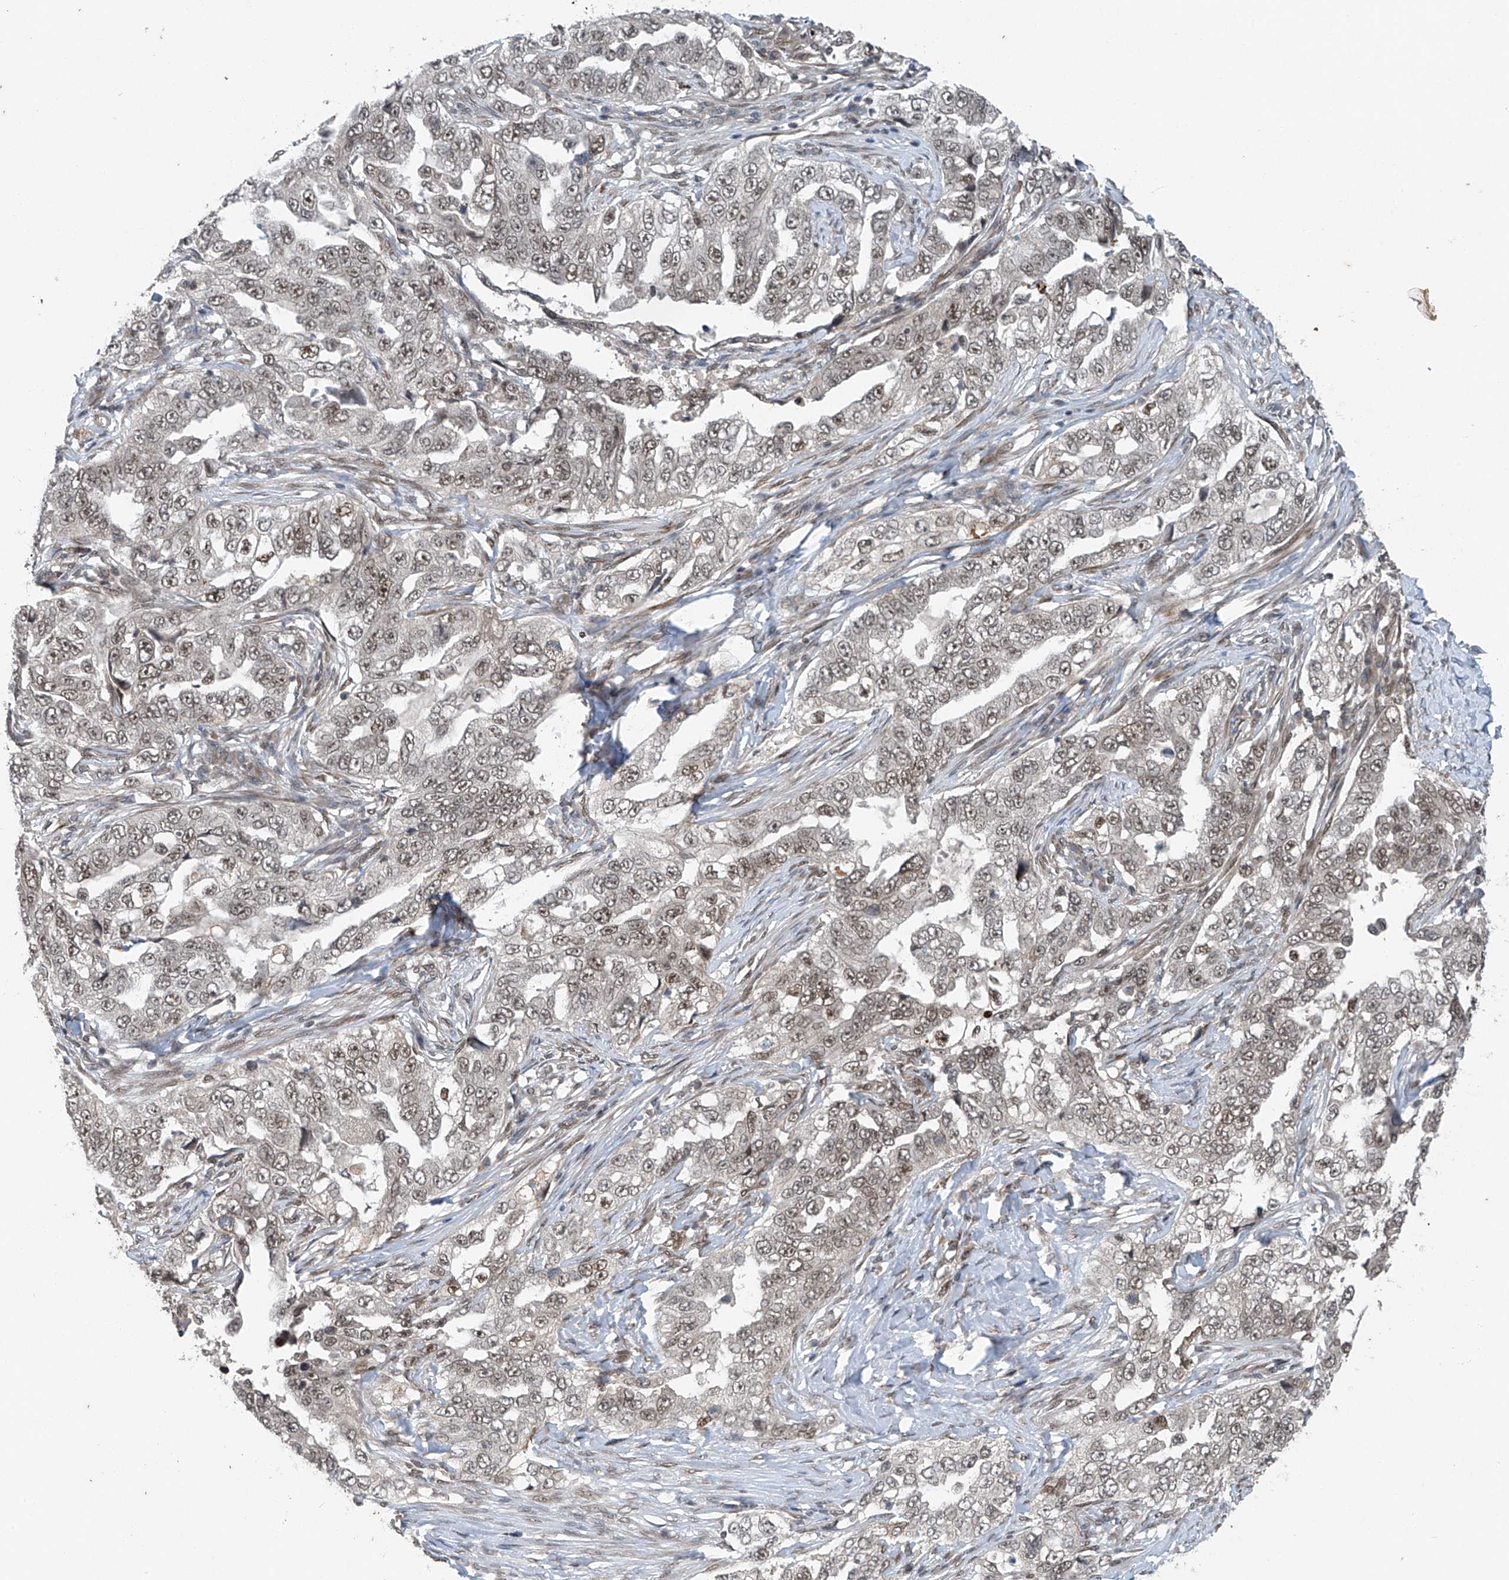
{"staining": {"intensity": "moderate", "quantity": "25%-75%", "location": "nuclear"}, "tissue": "lung cancer", "cell_type": "Tumor cells", "image_type": "cancer", "snomed": [{"axis": "morphology", "description": "Adenocarcinoma, NOS"}, {"axis": "topography", "description": "Lung"}], "caption": "A high-resolution photomicrograph shows IHC staining of lung cancer (adenocarcinoma), which exhibits moderate nuclear staining in about 25%-75% of tumor cells.", "gene": "TAF8", "patient": {"sex": "female", "age": 51}}